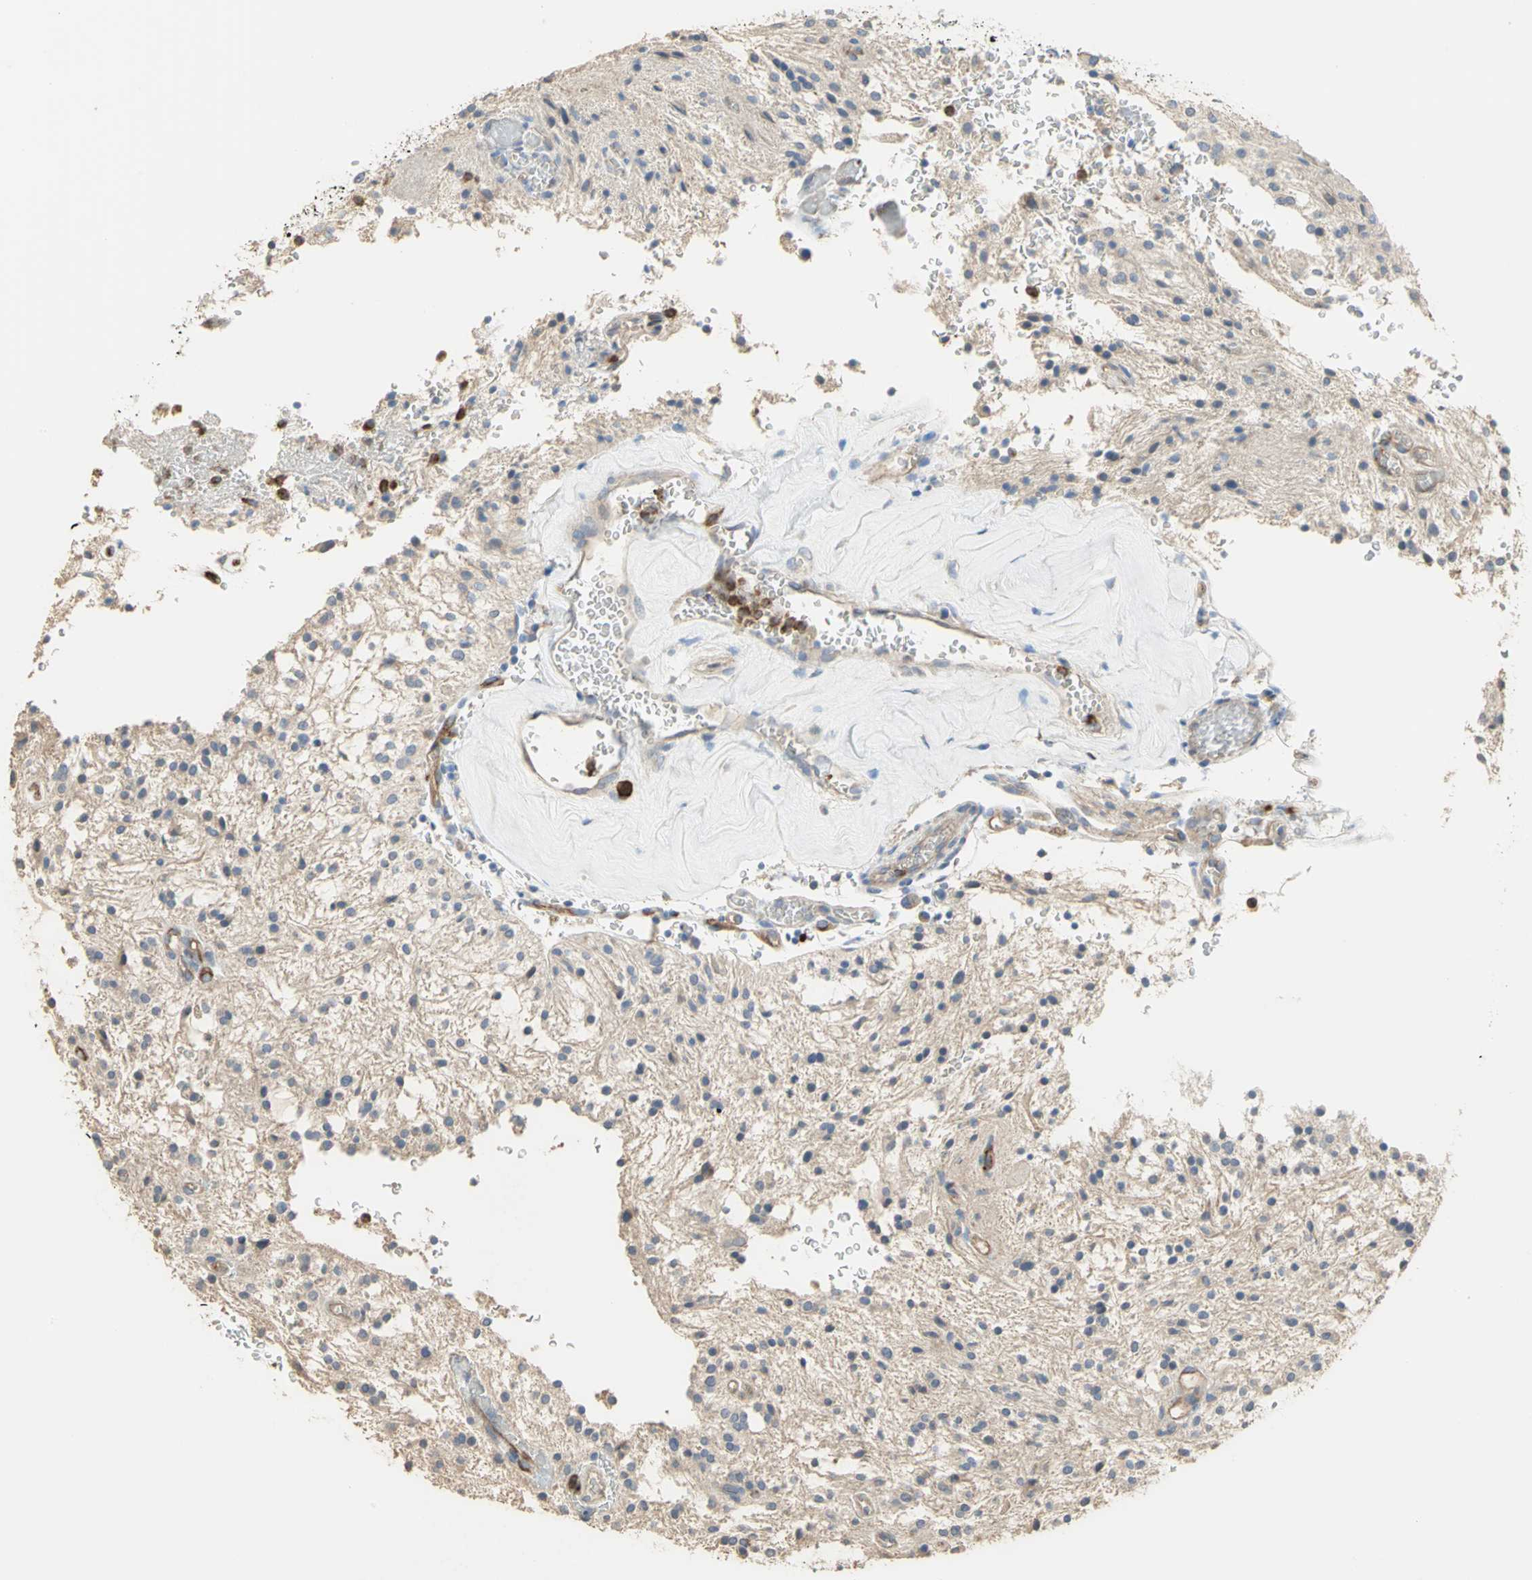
{"staining": {"intensity": "negative", "quantity": "none", "location": "none"}, "tissue": "glioma", "cell_type": "Tumor cells", "image_type": "cancer", "snomed": [{"axis": "morphology", "description": "Glioma, malignant, NOS"}, {"axis": "topography", "description": "Cerebellum"}], "caption": "Immunohistochemistry (IHC) of glioma shows no positivity in tumor cells.", "gene": "DLGAP5", "patient": {"sex": "female", "age": 10}}